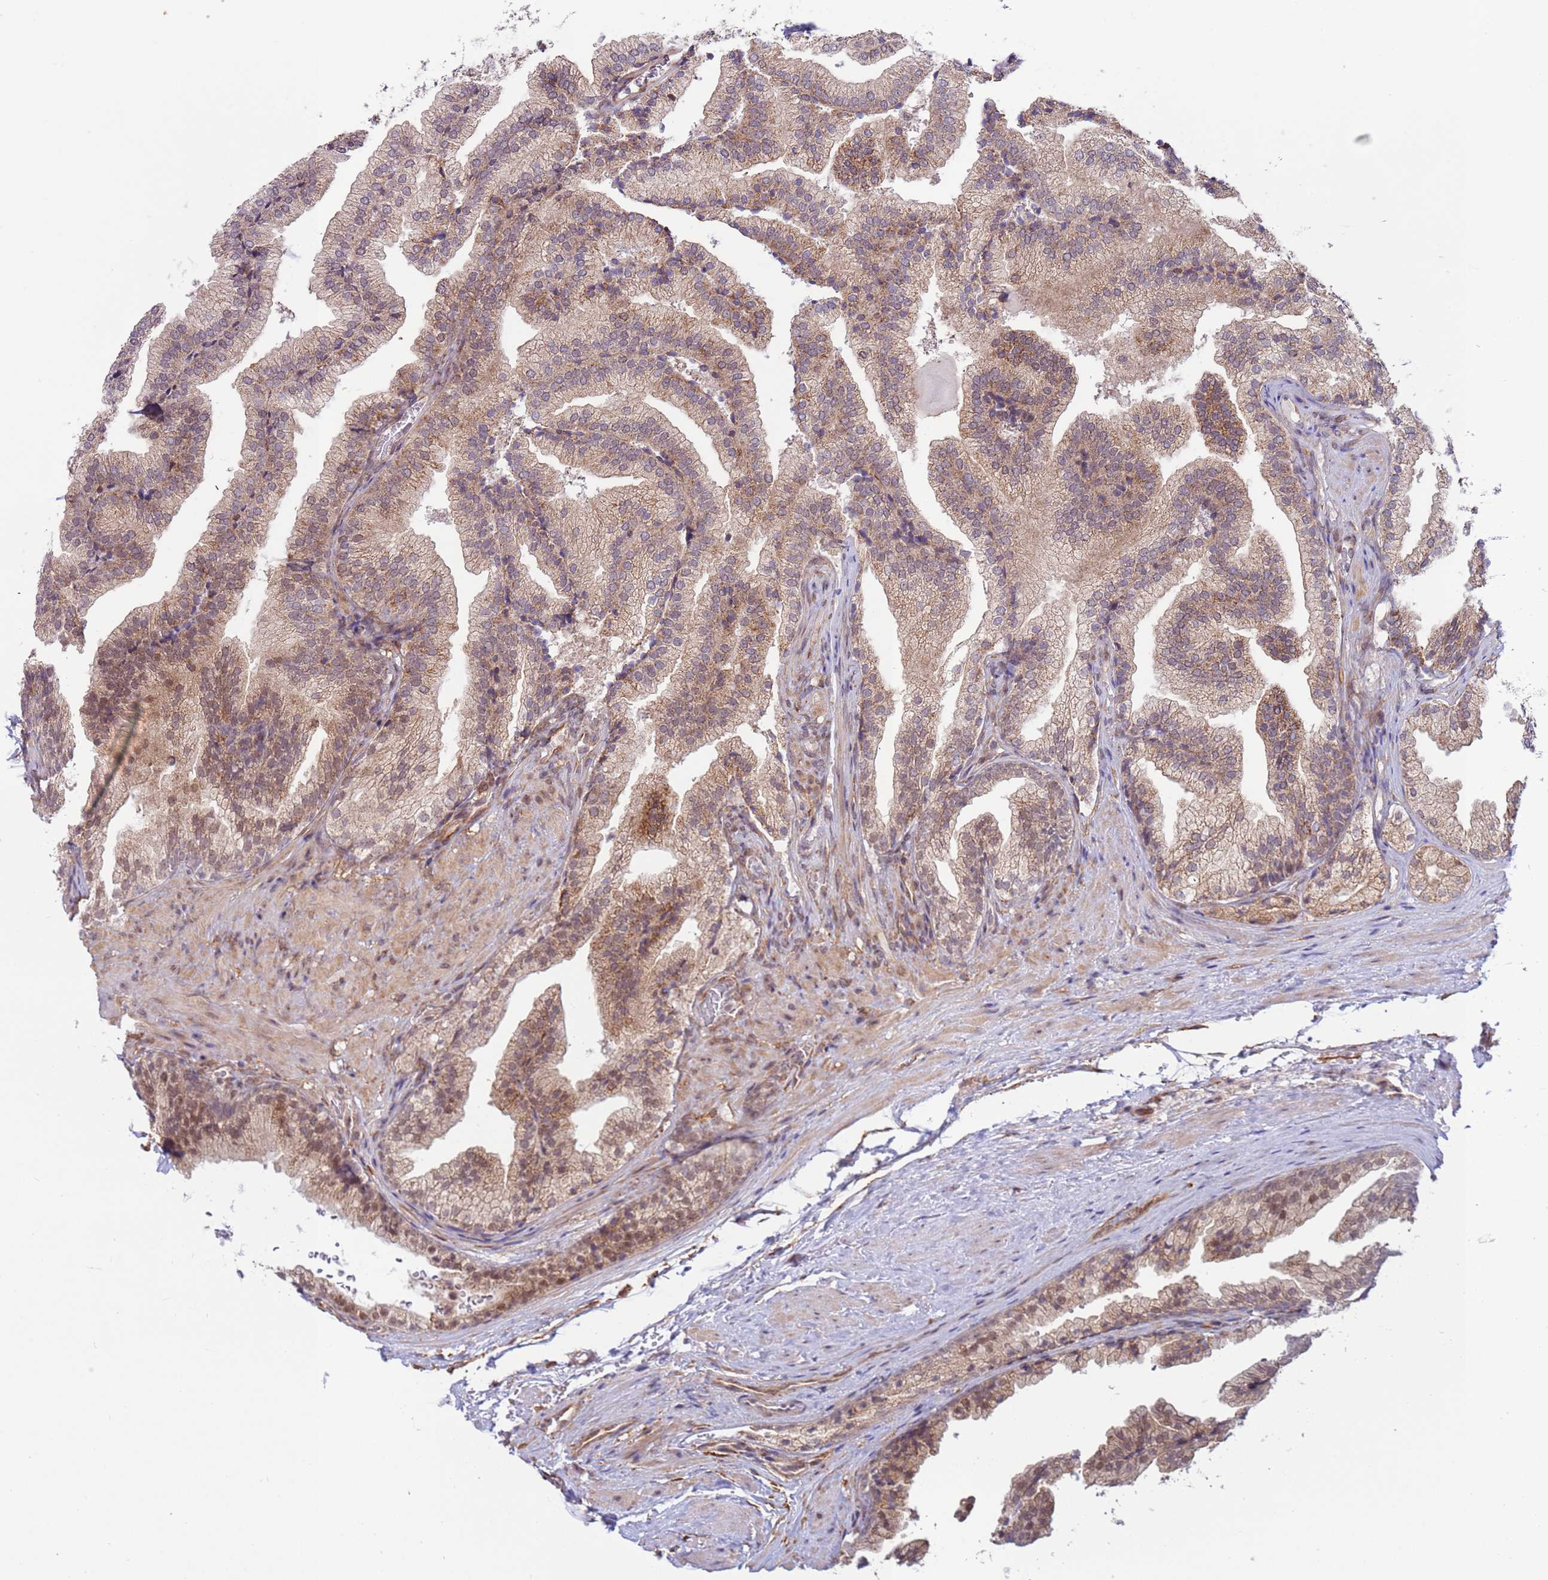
{"staining": {"intensity": "moderate", "quantity": ">75%", "location": "cytoplasmic/membranous"}, "tissue": "prostate", "cell_type": "Glandular cells", "image_type": "normal", "snomed": [{"axis": "morphology", "description": "Normal tissue, NOS"}, {"axis": "topography", "description": "Prostate"}], "caption": "Immunohistochemistry micrograph of unremarkable prostate stained for a protein (brown), which displays medium levels of moderate cytoplasmic/membranous staining in approximately >75% of glandular cells.", "gene": "DCAF4", "patient": {"sex": "male", "age": 76}}